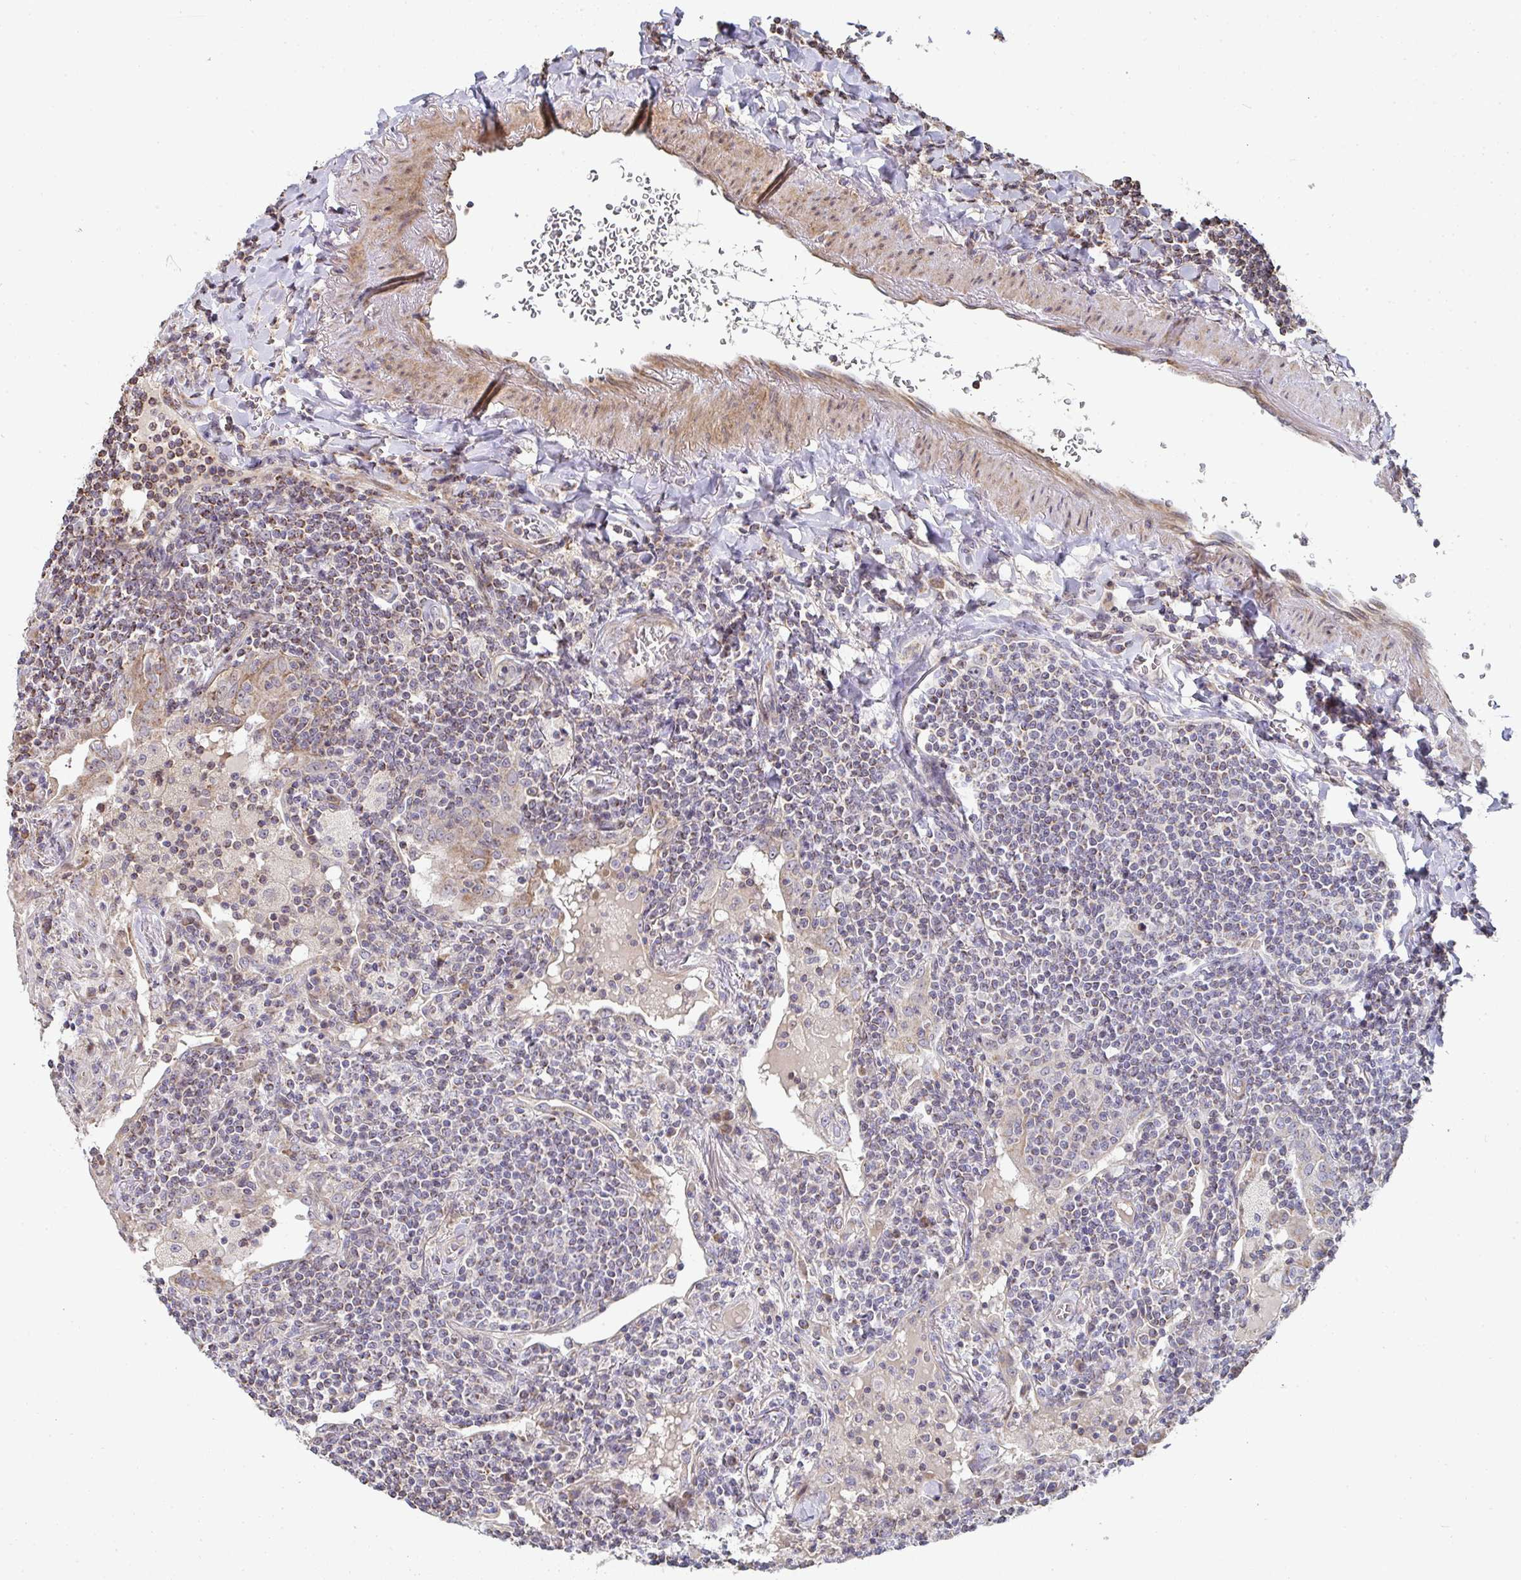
{"staining": {"intensity": "moderate", "quantity": "<25%", "location": "cytoplasmic/membranous"}, "tissue": "lymphoma", "cell_type": "Tumor cells", "image_type": "cancer", "snomed": [{"axis": "morphology", "description": "Malignant lymphoma, non-Hodgkin's type, Low grade"}, {"axis": "topography", "description": "Lung"}], "caption": "This is a micrograph of immunohistochemistry (IHC) staining of low-grade malignant lymphoma, non-Hodgkin's type, which shows moderate staining in the cytoplasmic/membranous of tumor cells.", "gene": "AGTPBP1", "patient": {"sex": "female", "age": 71}}